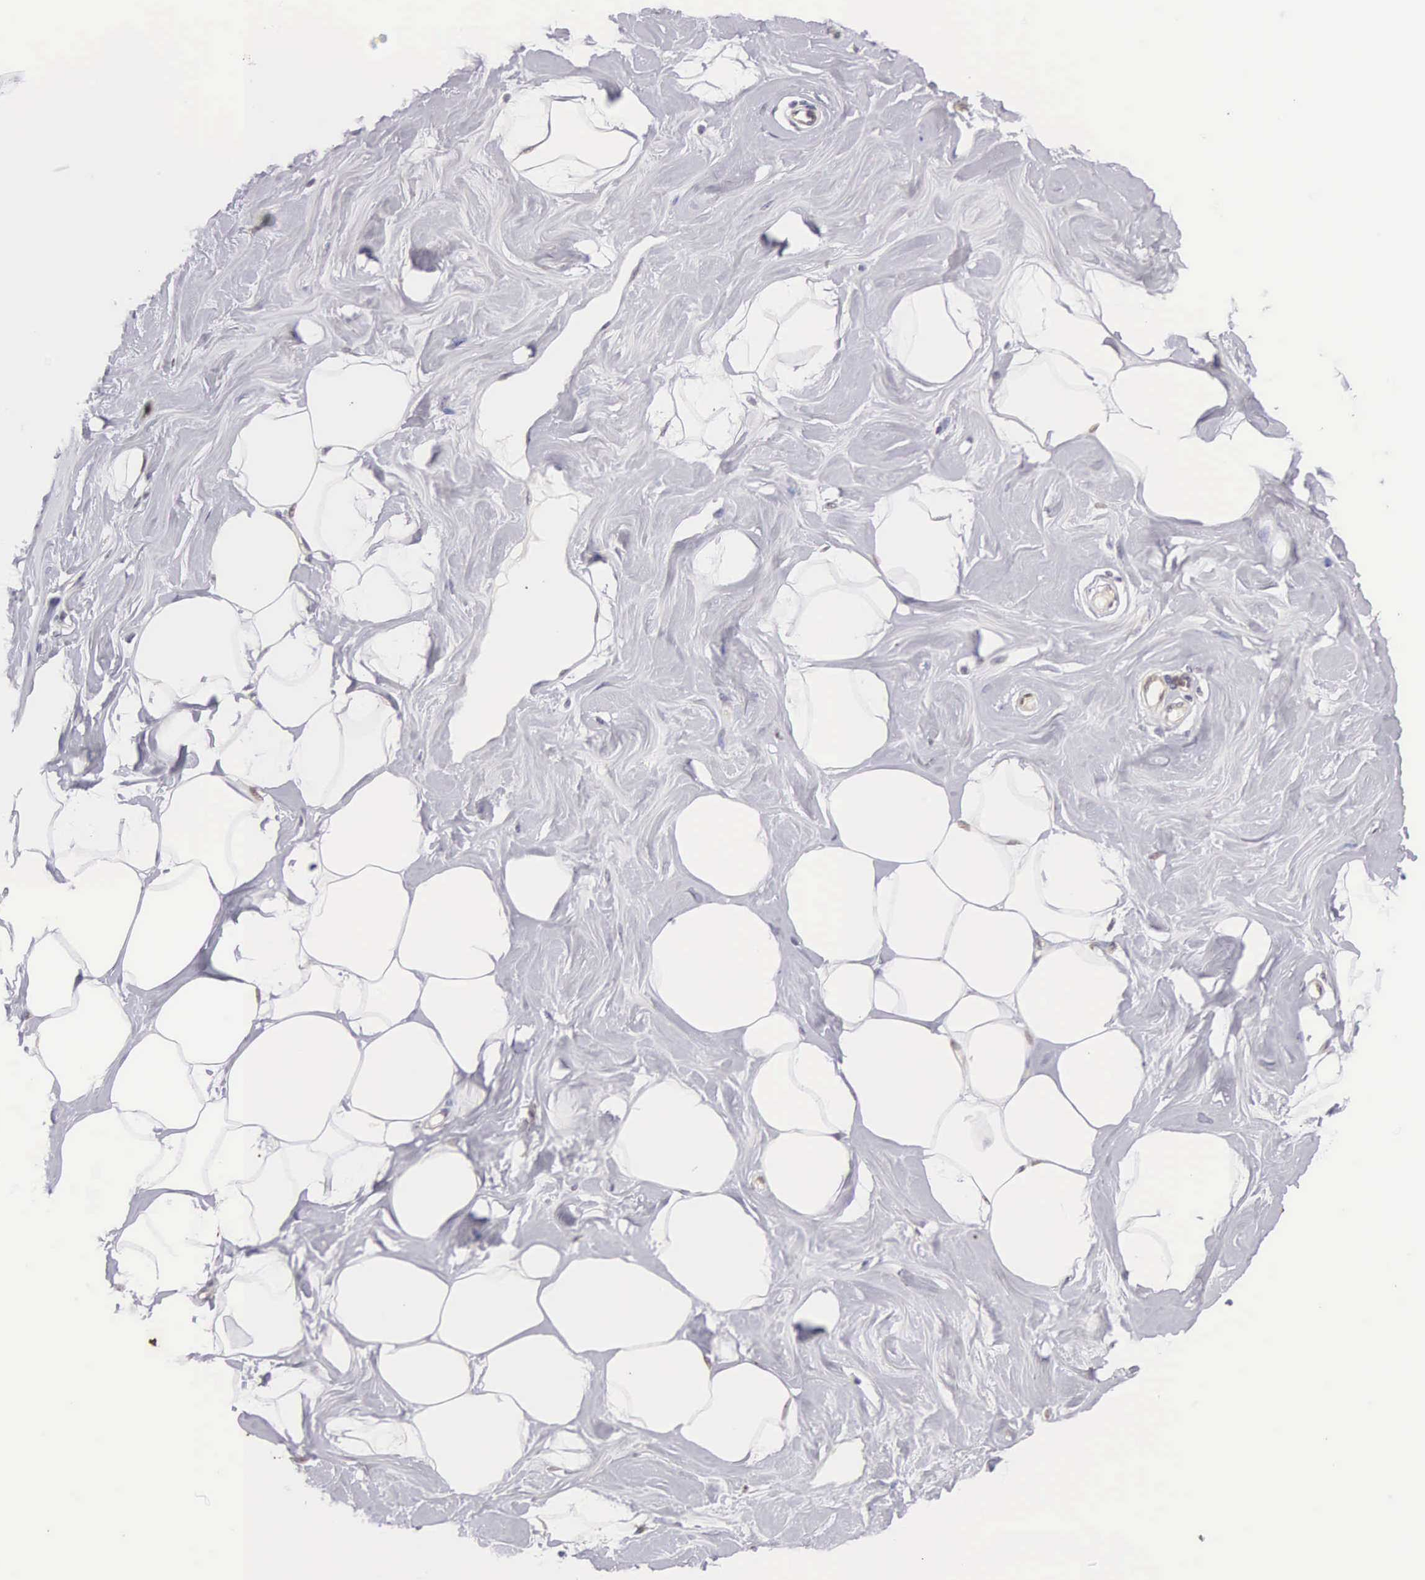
{"staining": {"intensity": "negative", "quantity": "none", "location": "none"}, "tissue": "adipose tissue", "cell_type": "Adipocytes", "image_type": "normal", "snomed": [{"axis": "morphology", "description": "Normal tissue, NOS"}, {"axis": "topography", "description": "Breast"}], "caption": "This micrograph is of benign adipose tissue stained with immunohistochemistry (IHC) to label a protein in brown with the nuclei are counter-stained blue. There is no staining in adipocytes.", "gene": "PIR", "patient": {"sex": "female", "age": 44}}